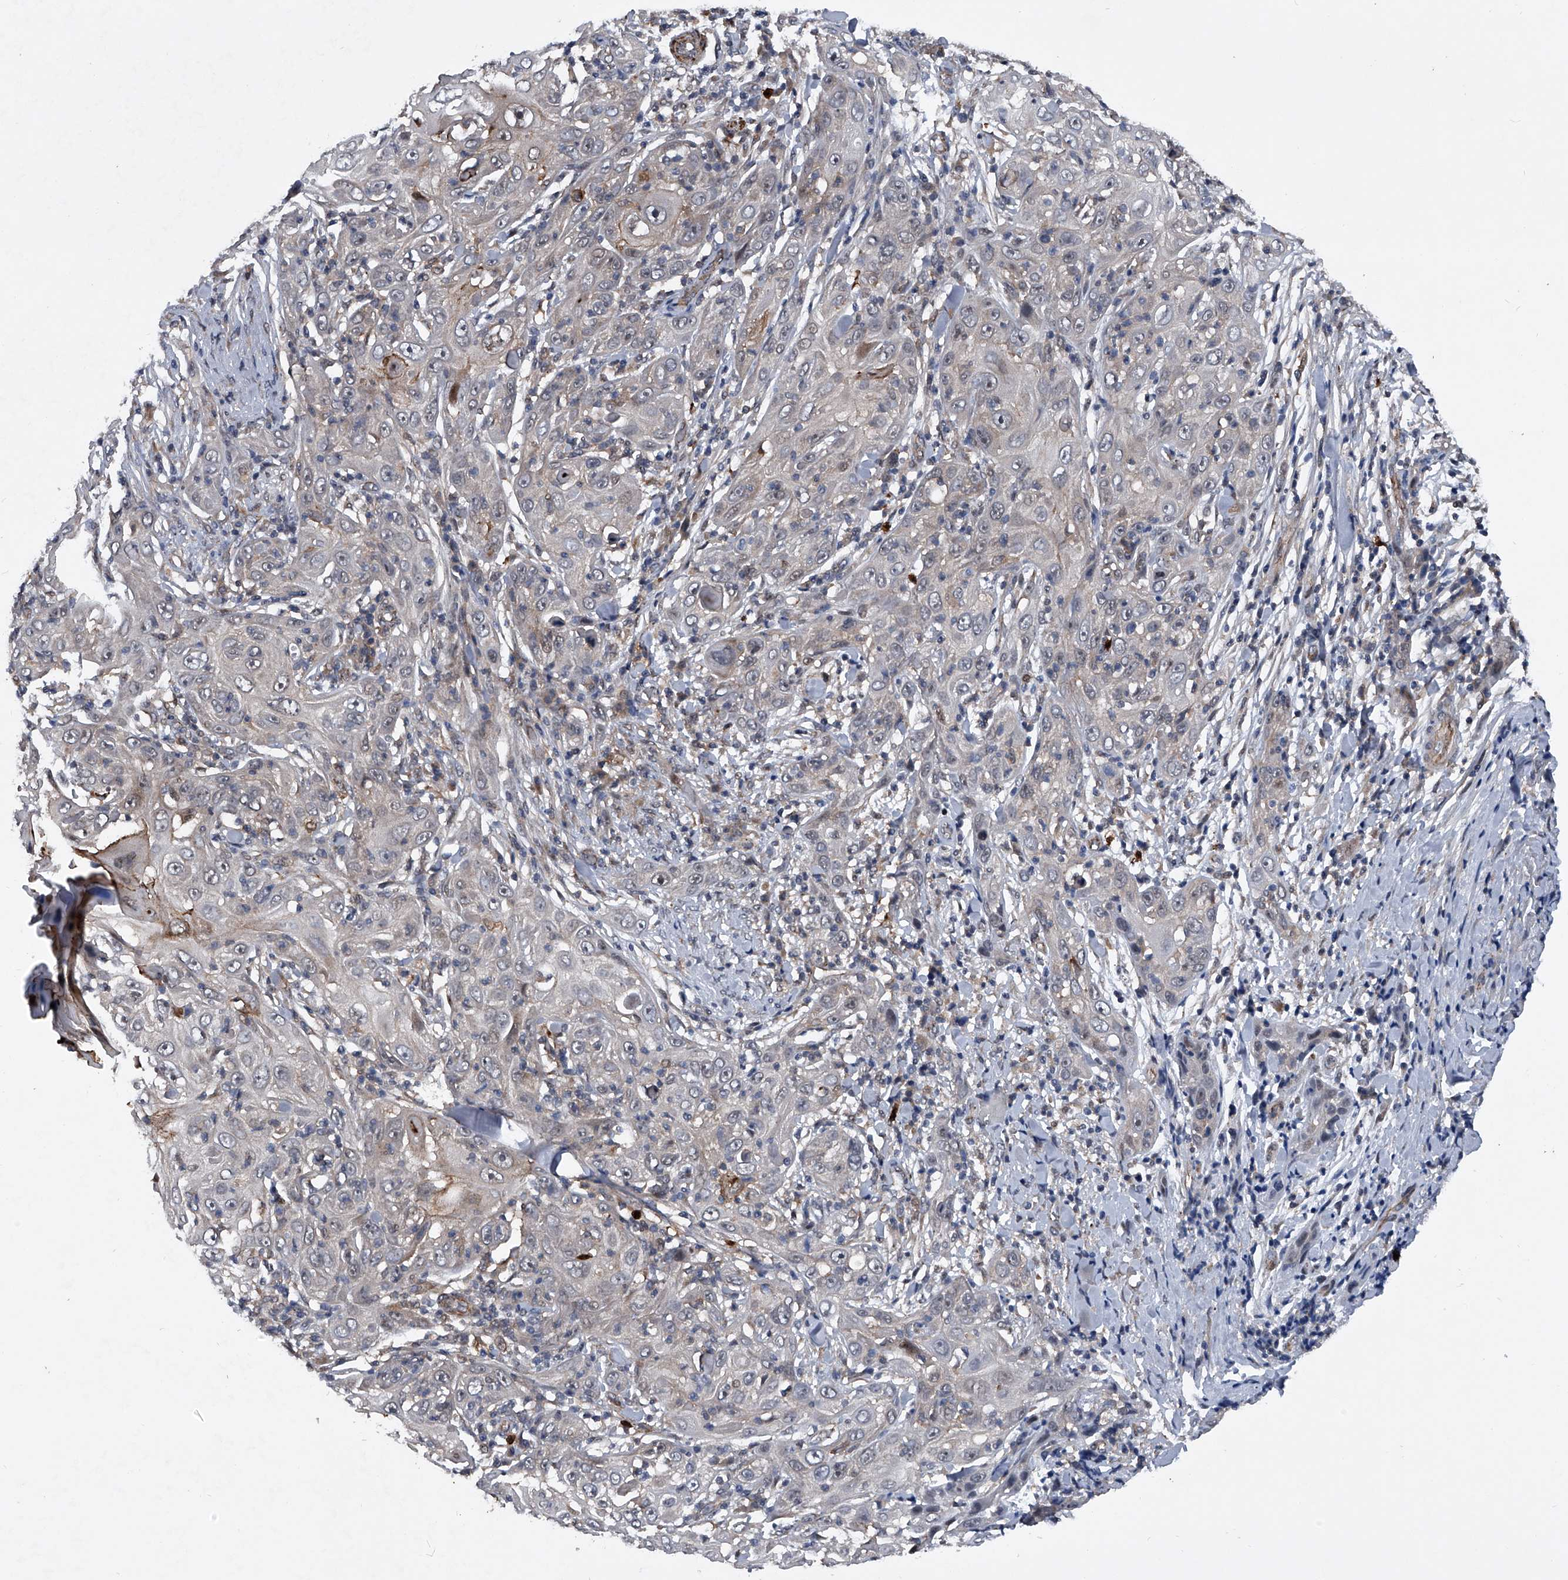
{"staining": {"intensity": "negative", "quantity": "none", "location": "none"}, "tissue": "skin cancer", "cell_type": "Tumor cells", "image_type": "cancer", "snomed": [{"axis": "morphology", "description": "Squamous cell carcinoma, NOS"}, {"axis": "topography", "description": "Skin"}], "caption": "This is an immunohistochemistry (IHC) micrograph of skin squamous cell carcinoma. There is no positivity in tumor cells.", "gene": "MAPKAP1", "patient": {"sex": "female", "age": 88}}